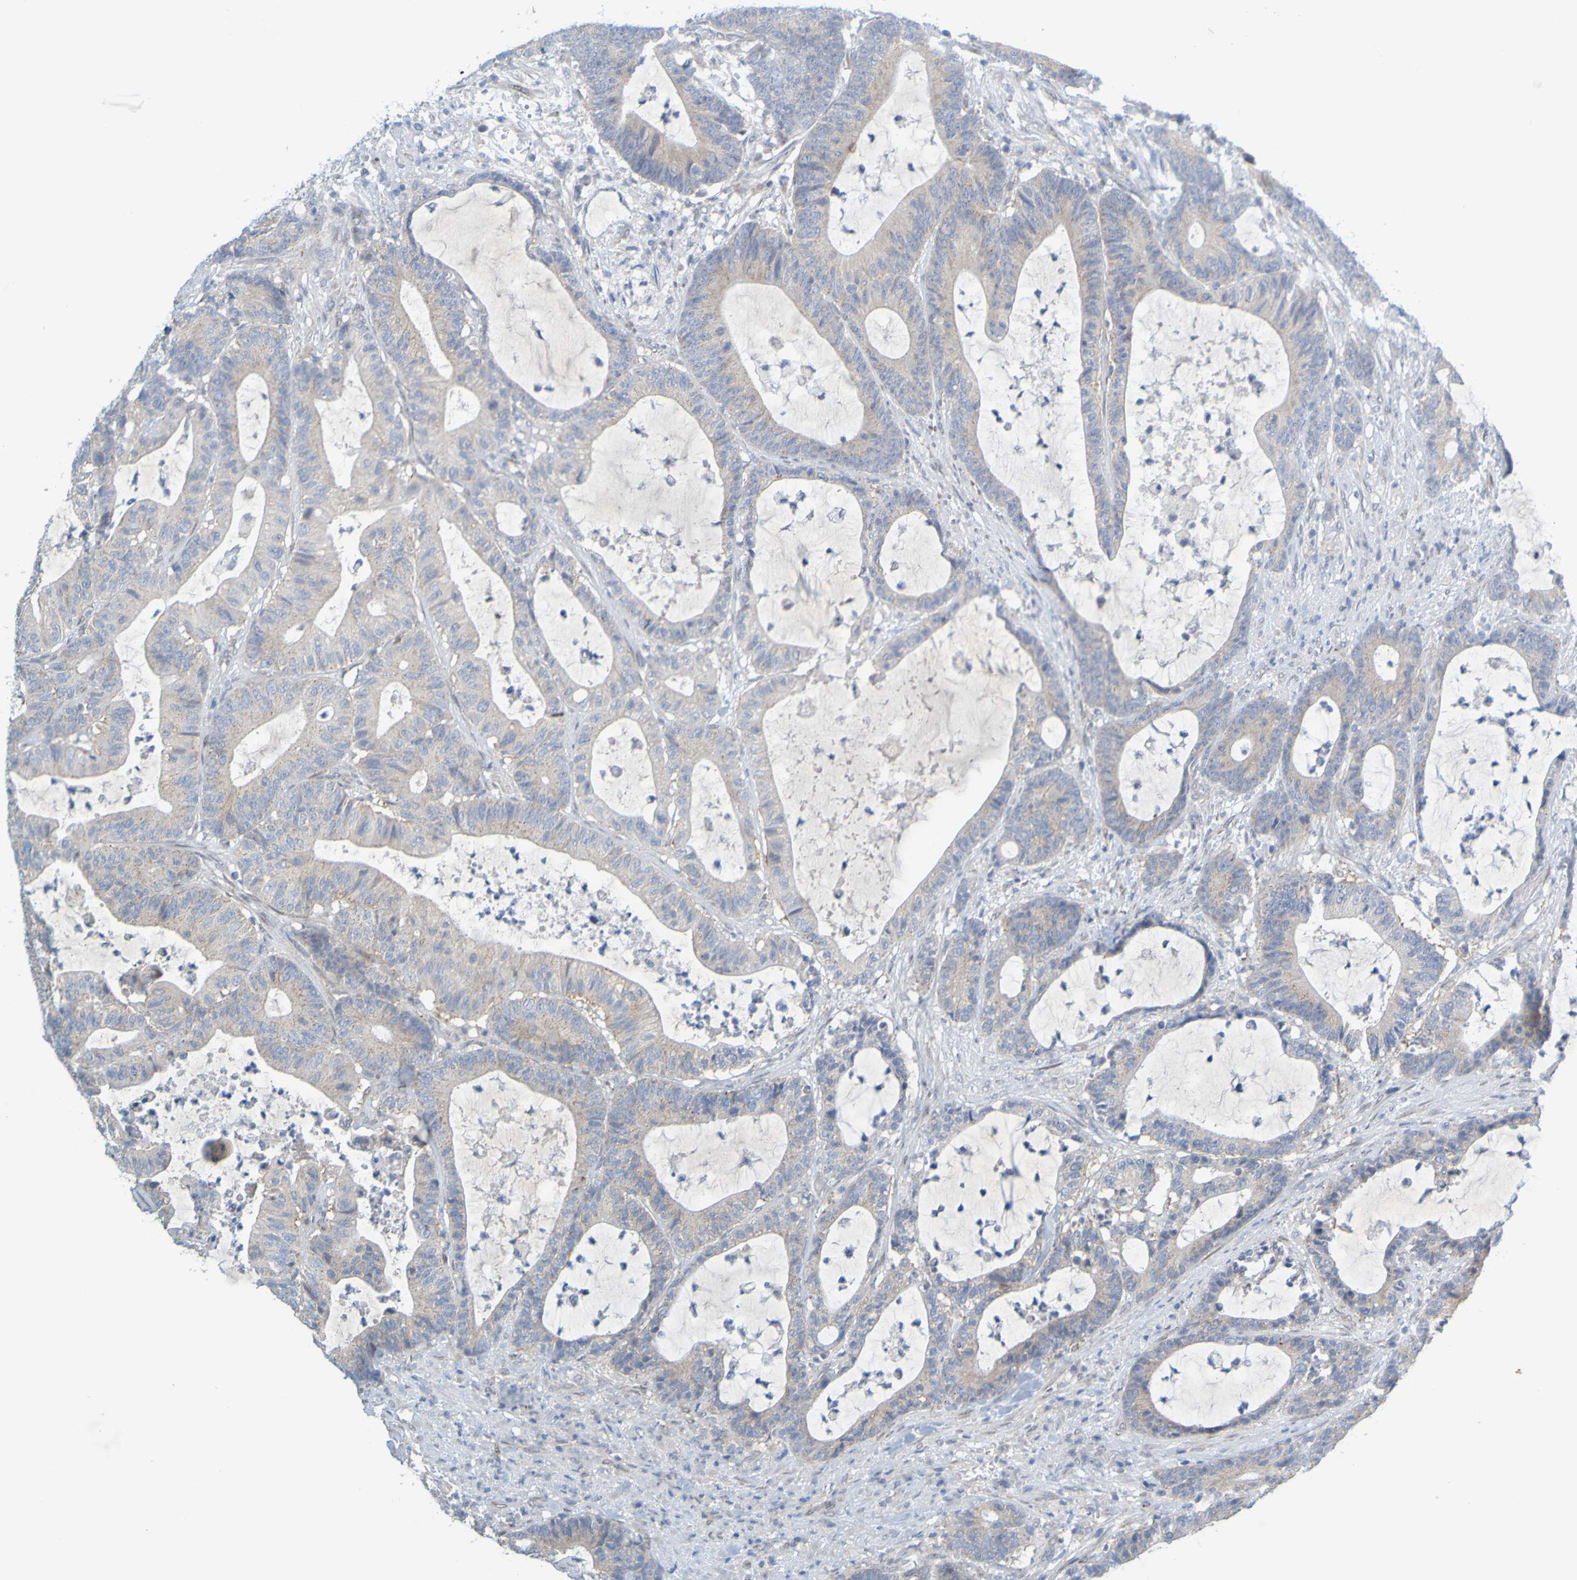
{"staining": {"intensity": "weak", "quantity": "<25%", "location": "cytoplasmic/membranous"}, "tissue": "colorectal cancer", "cell_type": "Tumor cells", "image_type": "cancer", "snomed": [{"axis": "morphology", "description": "Adenocarcinoma, NOS"}, {"axis": "topography", "description": "Colon"}], "caption": "This is an immunohistochemistry (IHC) image of colorectal adenocarcinoma. There is no expression in tumor cells.", "gene": "MAG", "patient": {"sex": "female", "age": 84}}